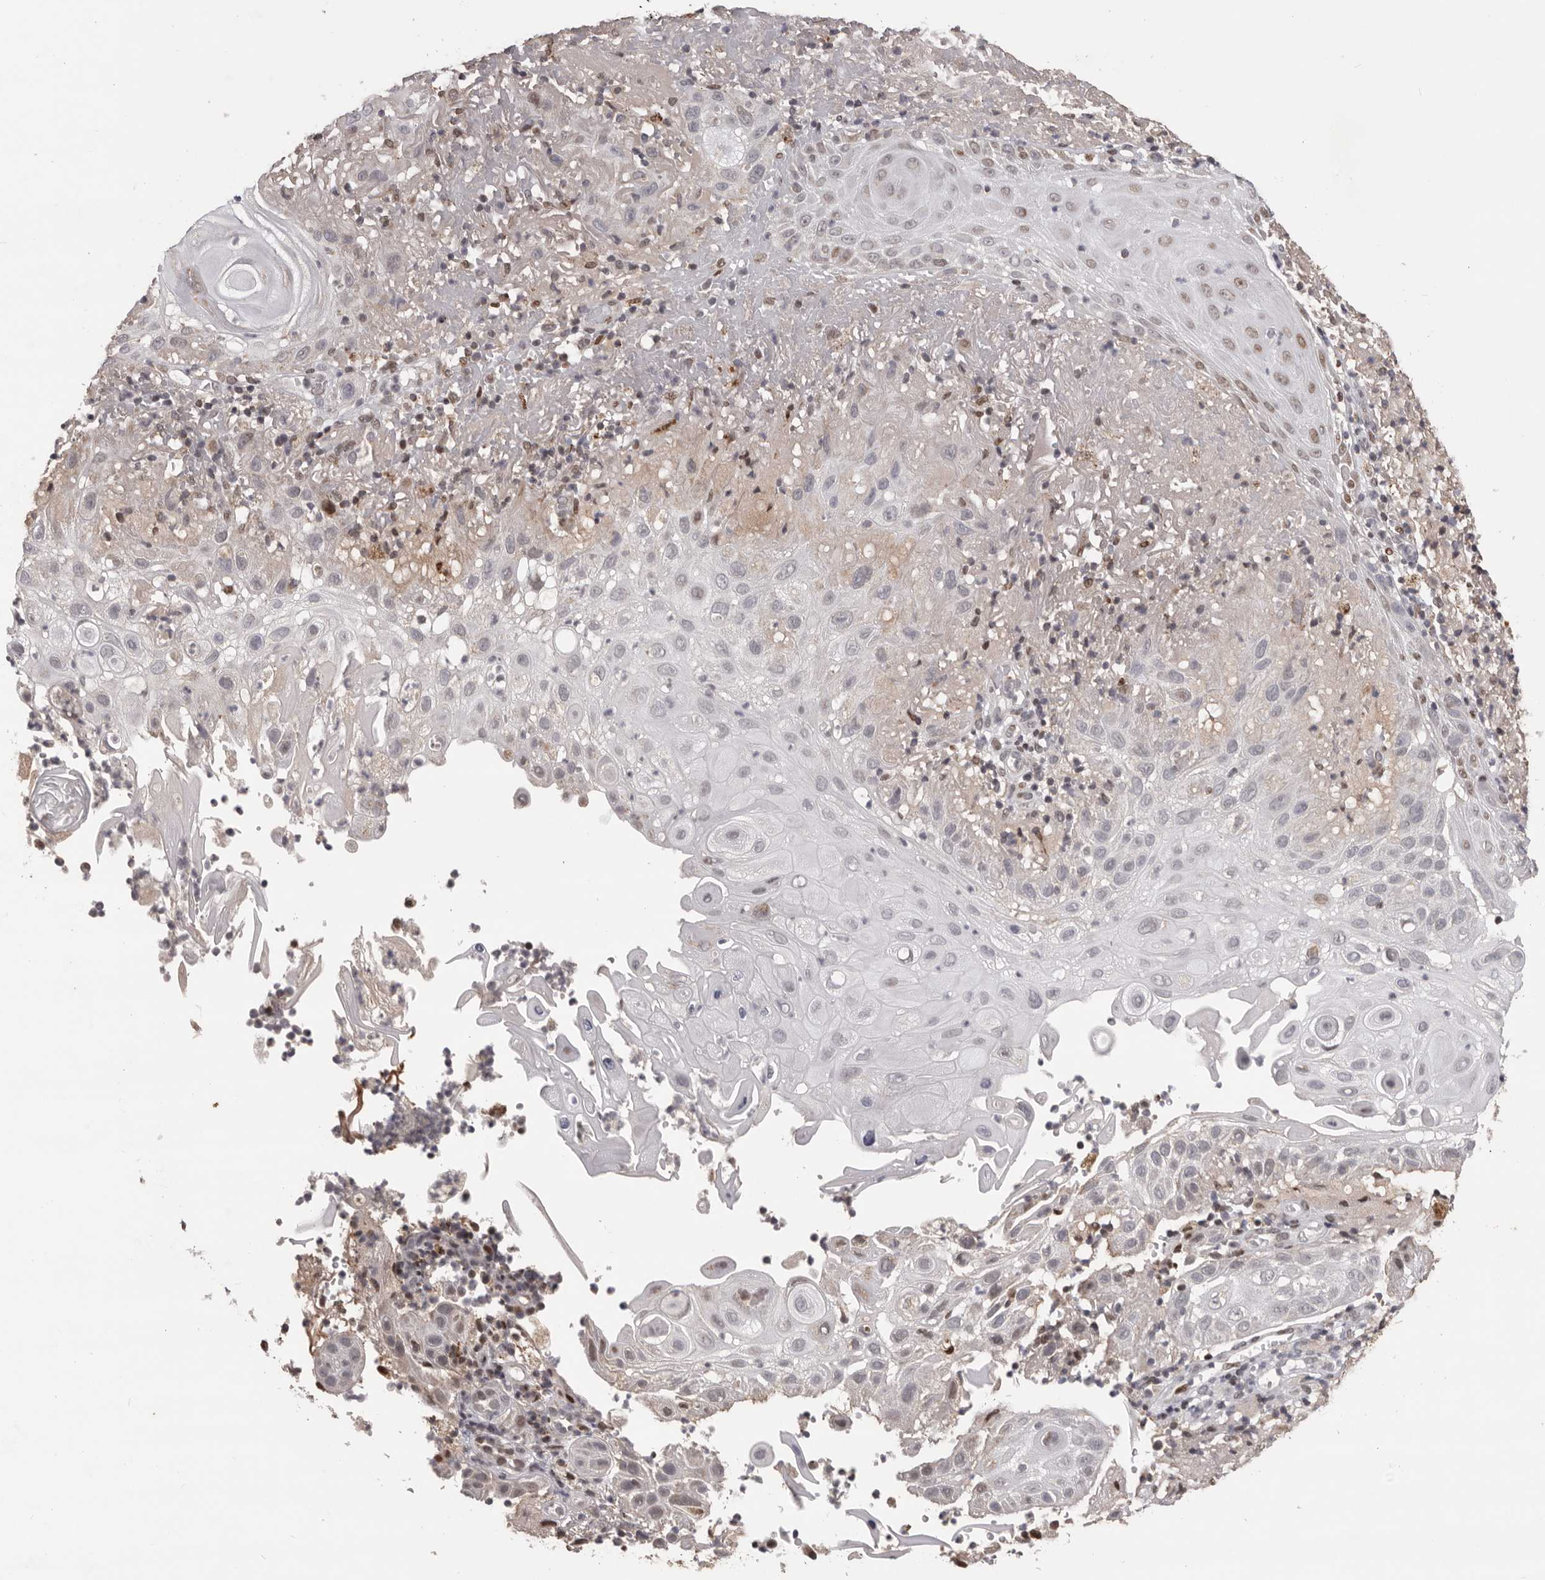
{"staining": {"intensity": "weak", "quantity": "<25%", "location": "cytoplasmic/membranous"}, "tissue": "skin cancer", "cell_type": "Tumor cells", "image_type": "cancer", "snomed": [{"axis": "morphology", "description": "Normal tissue, NOS"}, {"axis": "morphology", "description": "Squamous cell carcinoma, NOS"}, {"axis": "topography", "description": "Skin"}], "caption": "Tumor cells are negative for protein expression in human squamous cell carcinoma (skin).", "gene": "C17orf99", "patient": {"sex": "female", "age": 96}}